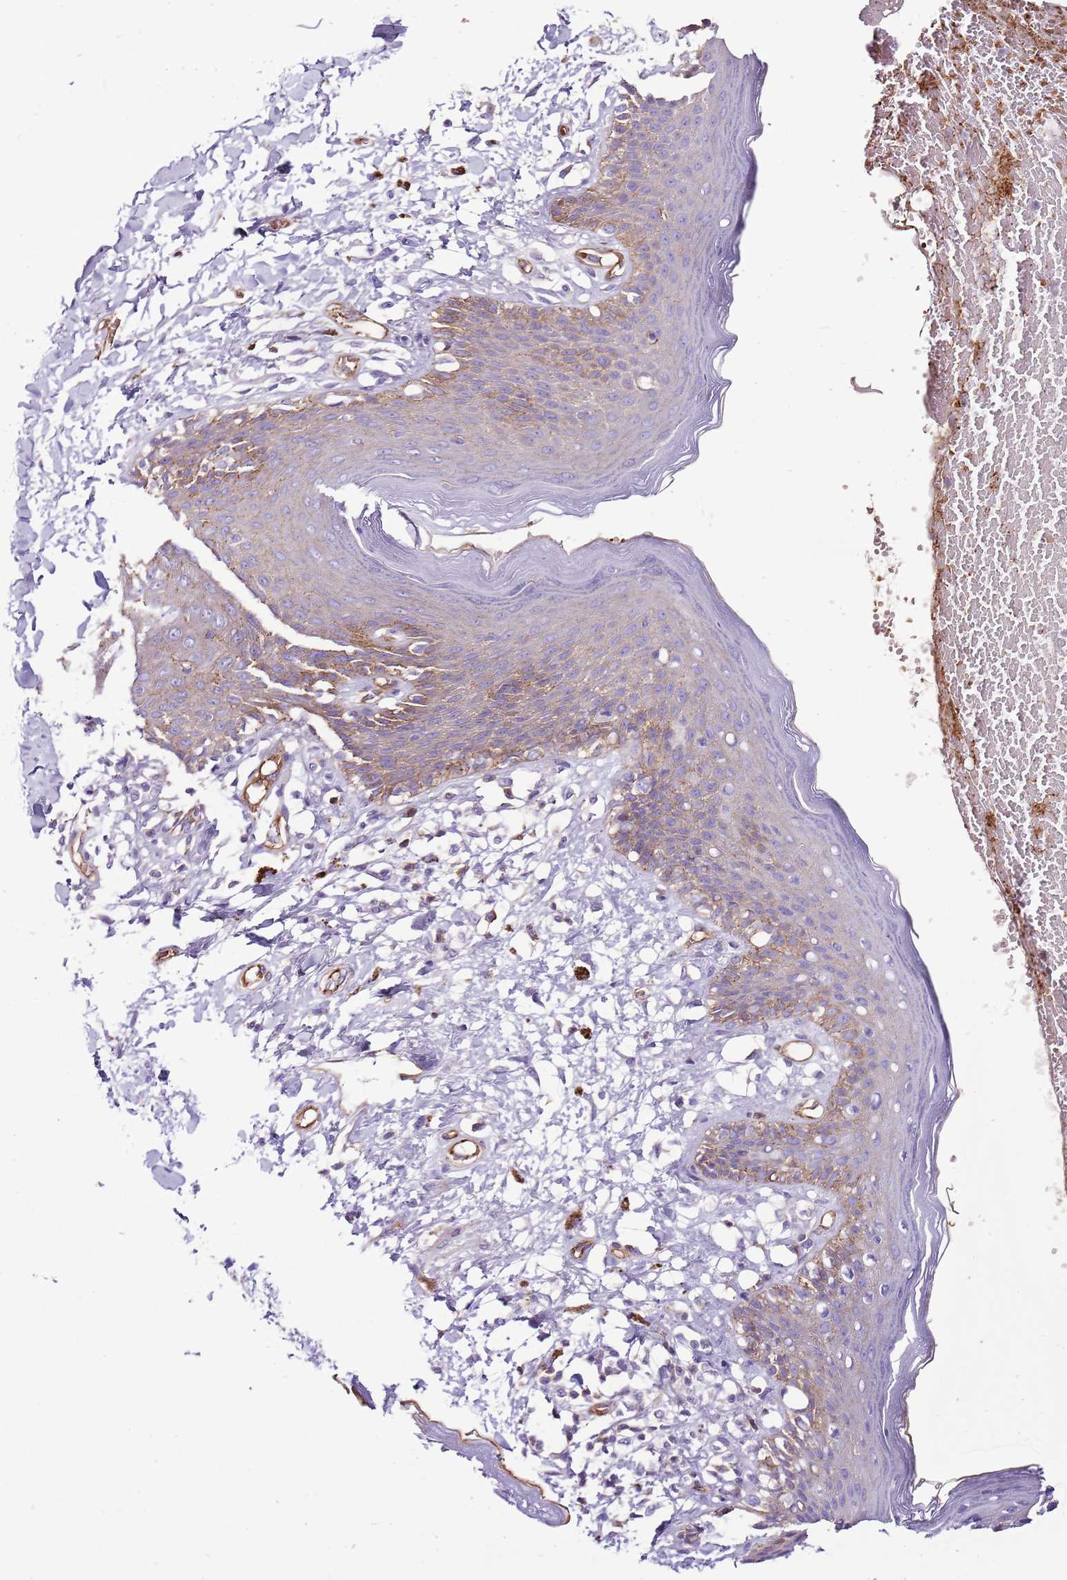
{"staining": {"intensity": "moderate", "quantity": "25%-75%", "location": "cytoplasmic/membranous"}, "tissue": "skin", "cell_type": "Epidermal cells", "image_type": "normal", "snomed": [{"axis": "morphology", "description": "Normal tissue, NOS"}, {"axis": "topography", "description": "Anal"}], "caption": "Immunohistochemistry of unremarkable human skin displays medium levels of moderate cytoplasmic/membranous positivity in about 25%-75% of epidermal cells. The staining was performed using DAB, with brown indicating positive protein expression. Nuclei are stained blue with hematoxylin.", "gene": "GFRAL", "patient": {"sex": "female", "age": 78}}